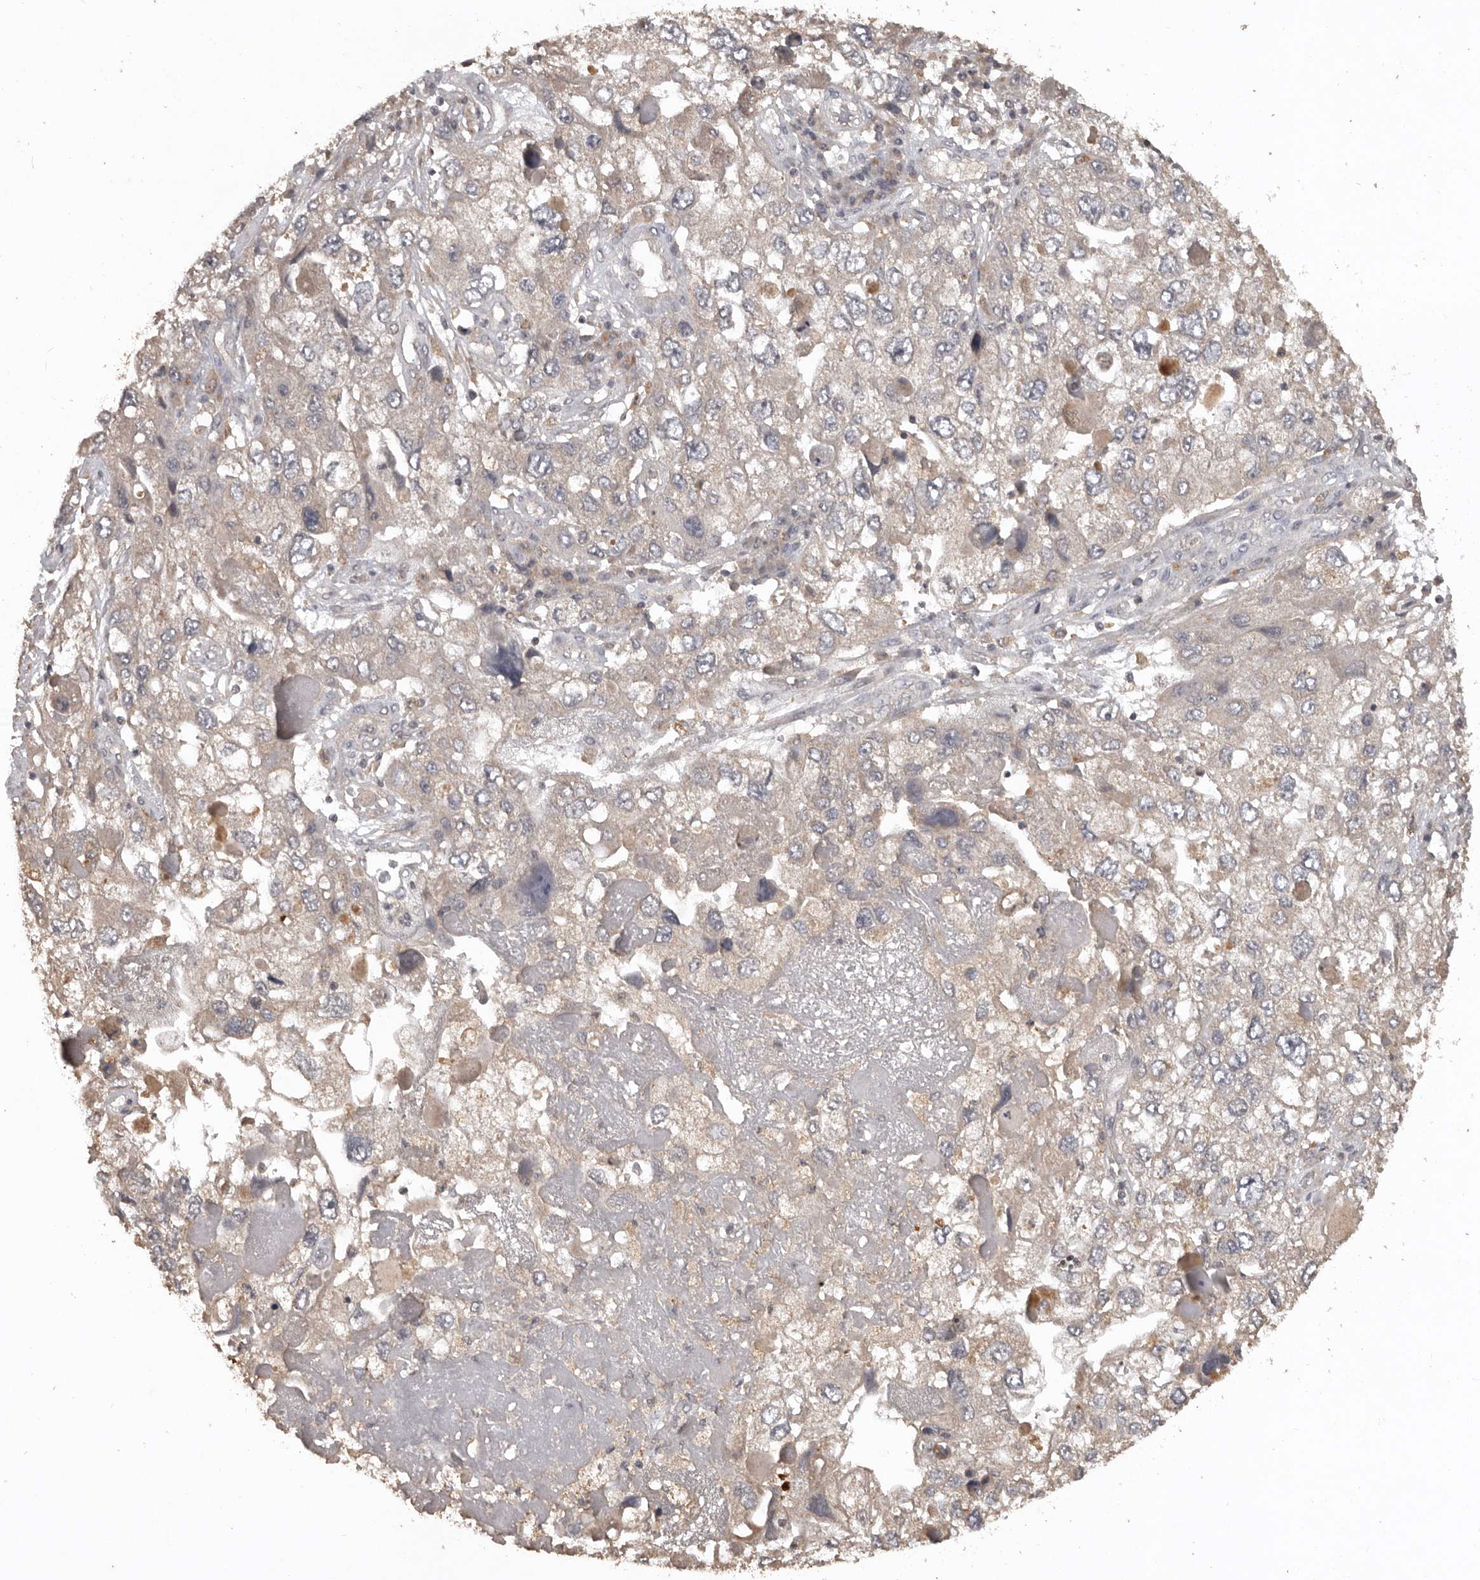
{"staining": {"intensity": "weak", "quantity": "<25%", "location": "cytoplasmic/membranous"}, "tissue": "endometrial cancer", "cell_type": "Tumor cells", "image_type": "cancer", "snomed": [{"axis": "morphology", "description": "Adenocarcinoma, NOS"}, {"axis": "topography", "description": "Endometrium"}], "caption": "Adenocarcinoma (endometrial) stained for a protein using IHC shows no expression tumor cells.", "gene": "ADAMTS4", "patient": {"sex": "female", "age": 49}}